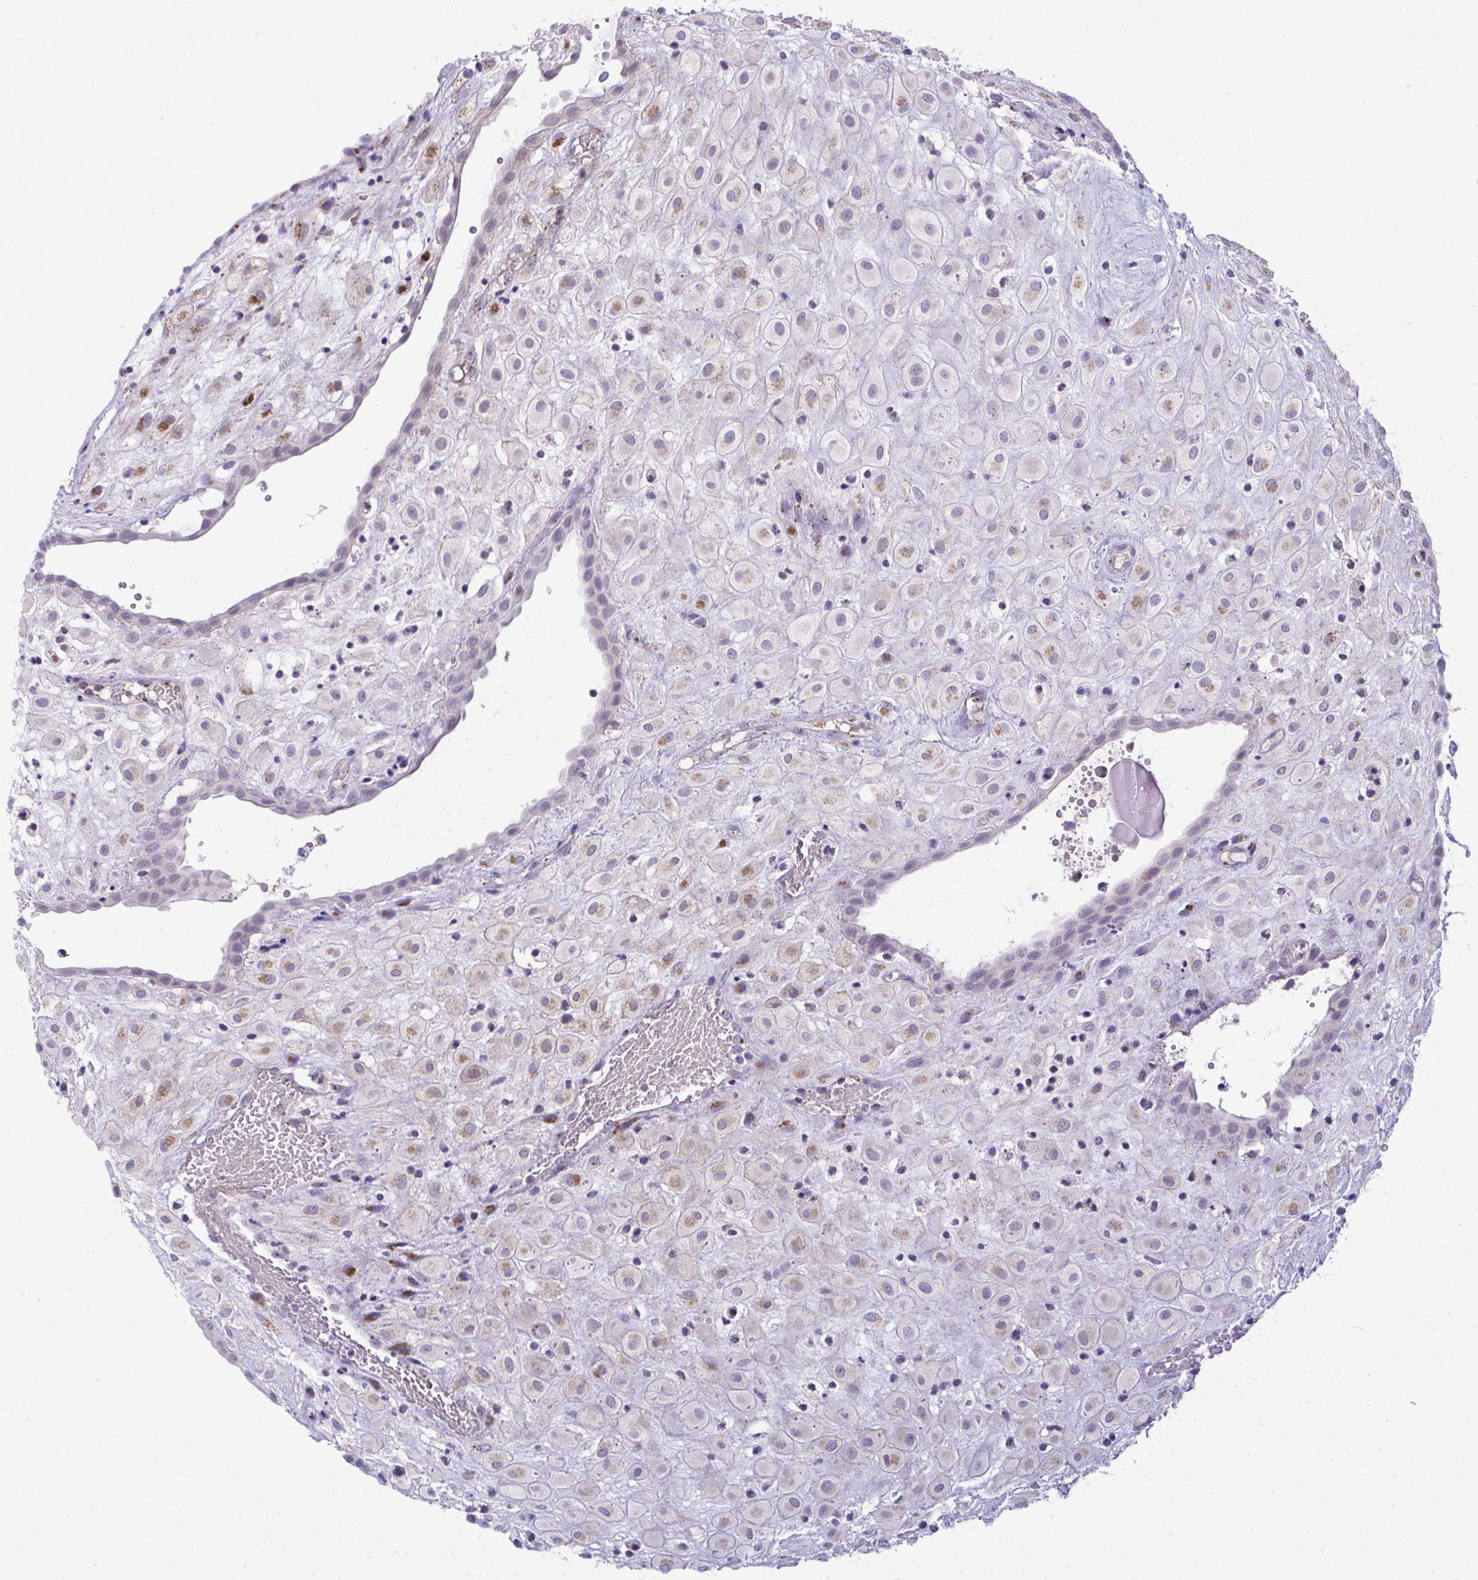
{"staining": {"intensity": "moderate", "quantity": "<25%", "location": "cytoplasmic/membranous"}, "tissue": "placenta", "cell_type": "Decidual cells", "image_type": "normal", "snomed": [{"axis": "morphology", "description": "Normal tissue, NOS"}, {"axis": "topography", "description": "Placenta"}], "caption": "The image reveals staining of unremarkable placenta, revealing moderate cytoplasmic/membranous protein staining (brown color) within decidual cells.", "gene": "DTX4", "patient": {"sex": "female", "age": 24}}